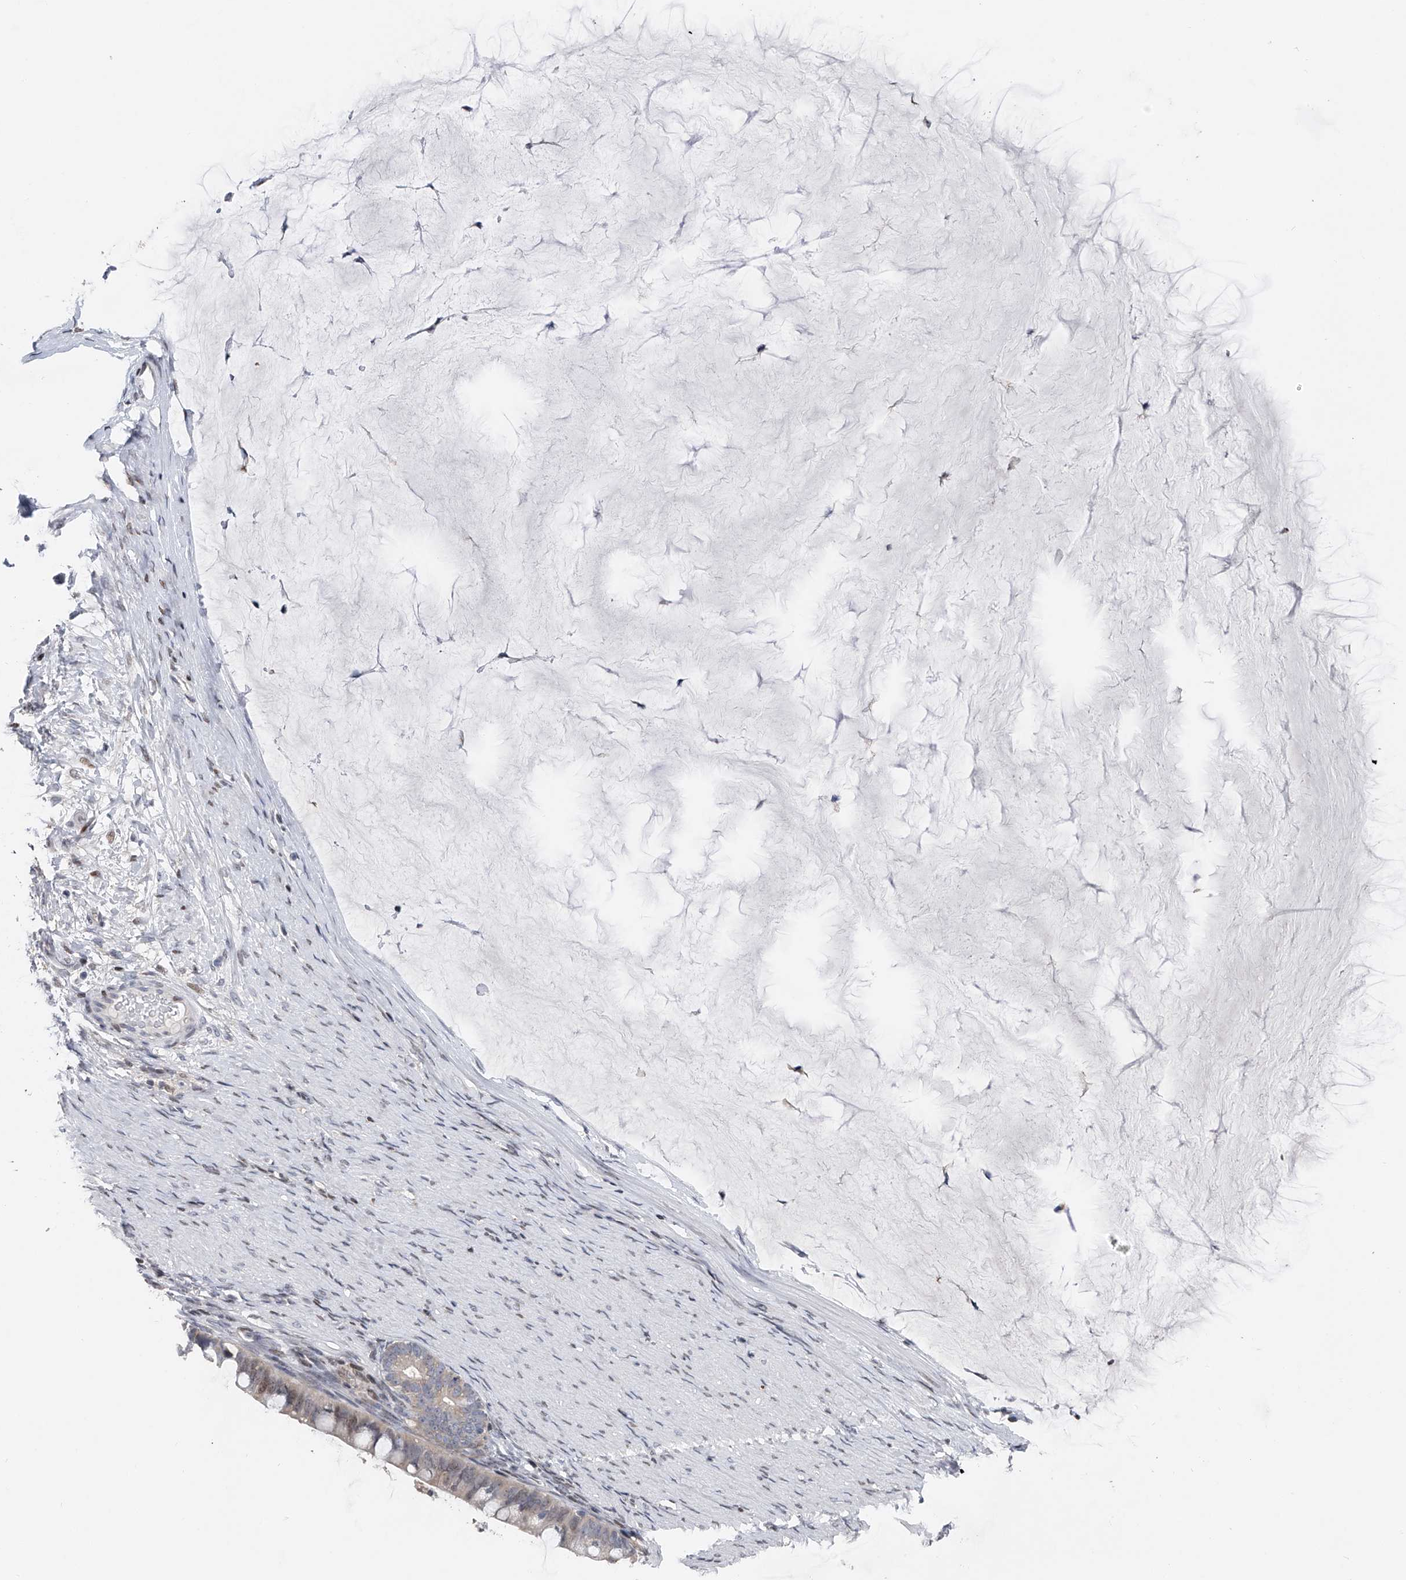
{"staining": {"intensity": "negative", "quantity": "none", "location": "none"}, "tissue": "ovarian cancer", "cell_type": "Tumor cells", "image_type": "cancer", "snomed": [{"axis": "morphology", "description": "Cystadenocarcinoma, mucinous, NOS"}, {"axis": "topography", "description": "Ovary"}], "caption": "This photomicrograph is of mucinous cystadenocarcinoma (ovarian) stained with immunohistochemistry to label a protein in brown with the nuclei are counter-stained blue. There is no expression in tumor cells. (DAB IHC, high magnification).", "gene": "RWDD2A", "patient": {"sex": "female", "age": 61}}